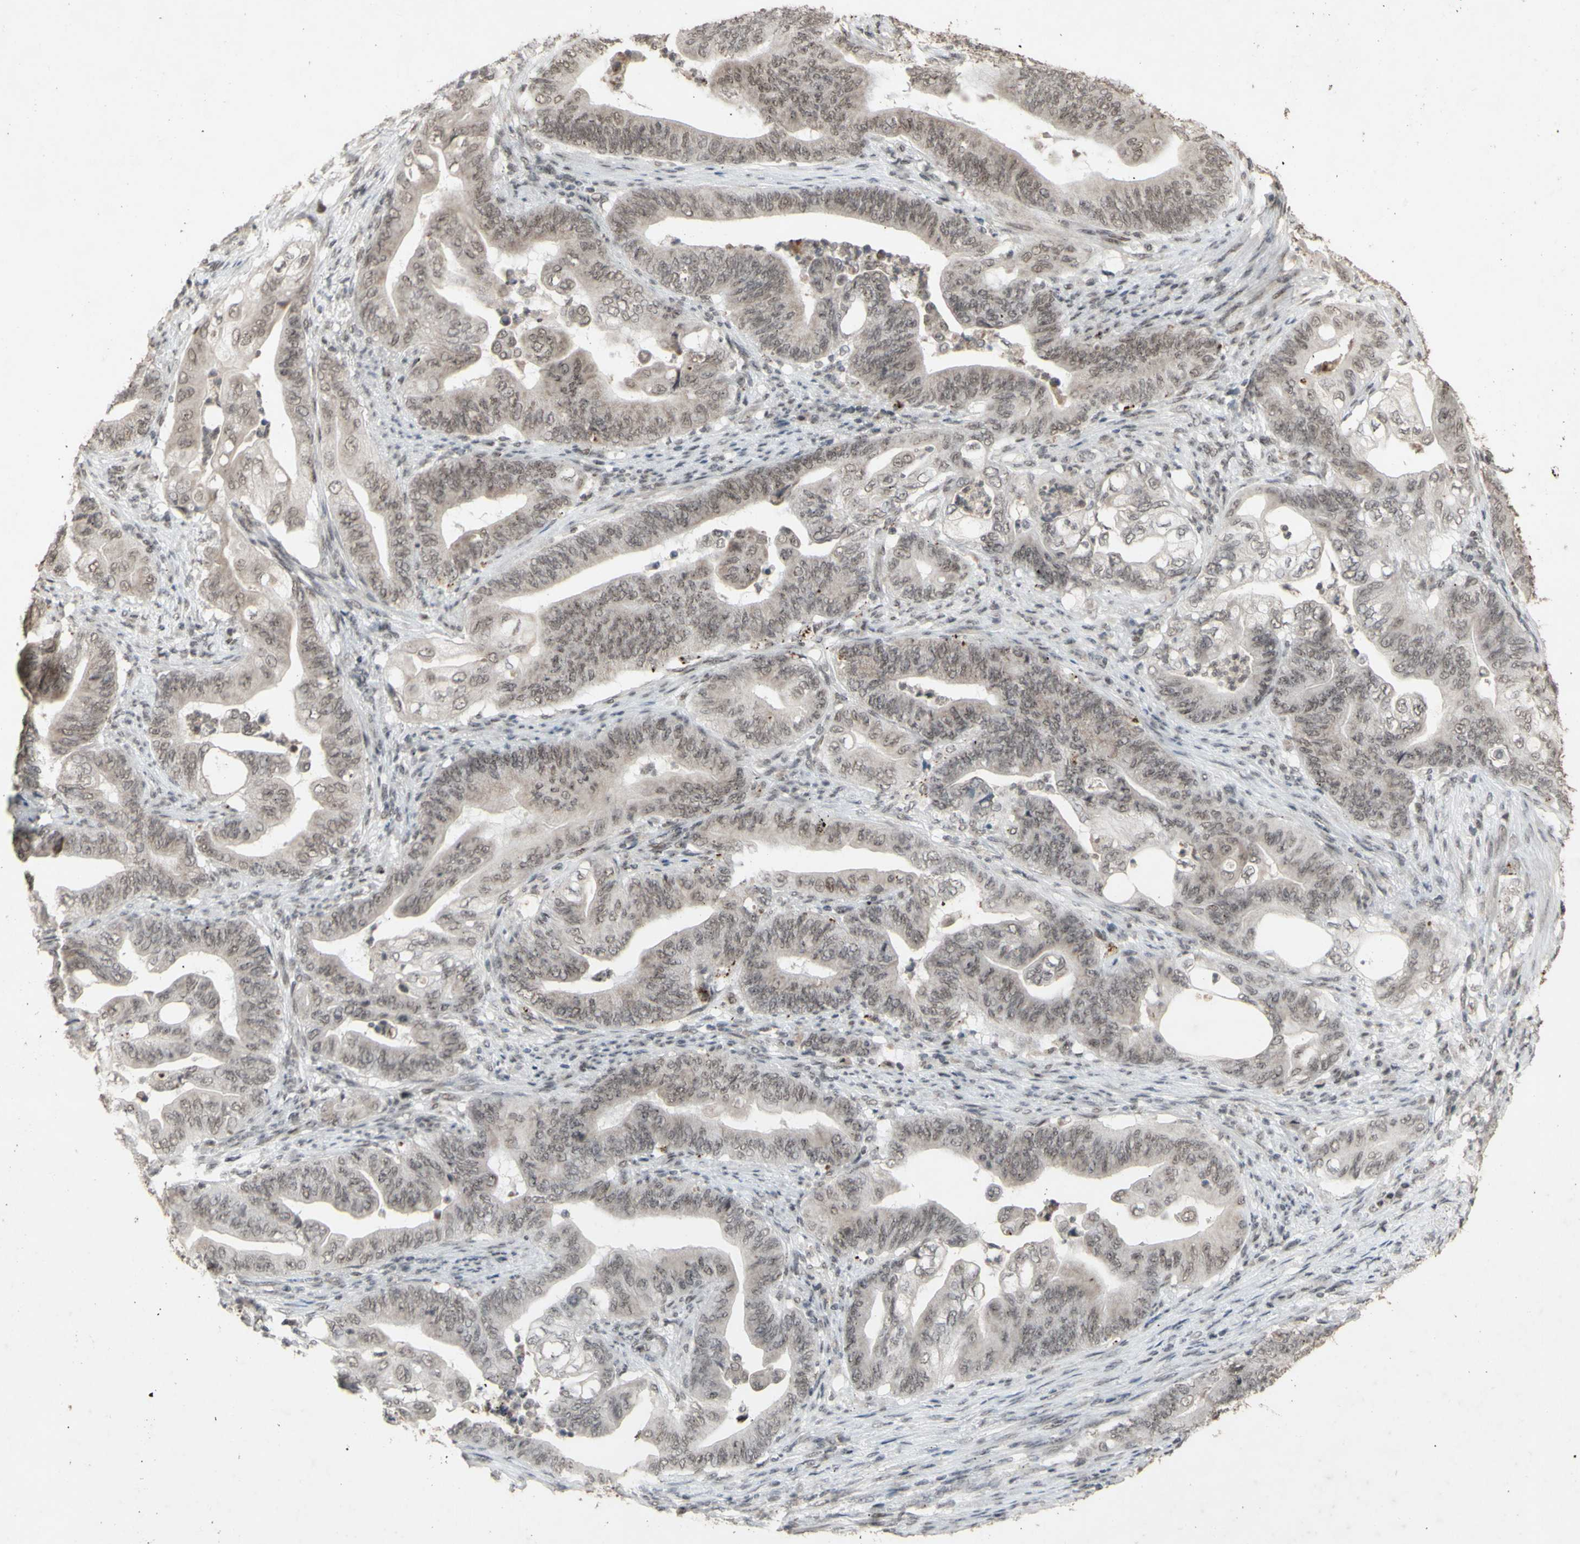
{"staining": {"intensity": "moderate", "quantity": "25%-75%", "location": "cytoplasmic/membranous,nuclear"}, "tissue": "stomach cancer", "cell_type": "Tumor cells", "image_type": "cancer", "snomed": [{"axis": "morphology", "description": "Adenocarcinoma, NOS"}, {"axis": "topography", "description": "Stomach"}], "caption": "Protein staining of stomach adenocarcinoma tissue exhibits moderate cytoplasmic/membranous and nuclear staining in about 25%-75% of tumor cells.", "gene": "CENPB", "patient": {"sex": "female", "age": 73}}